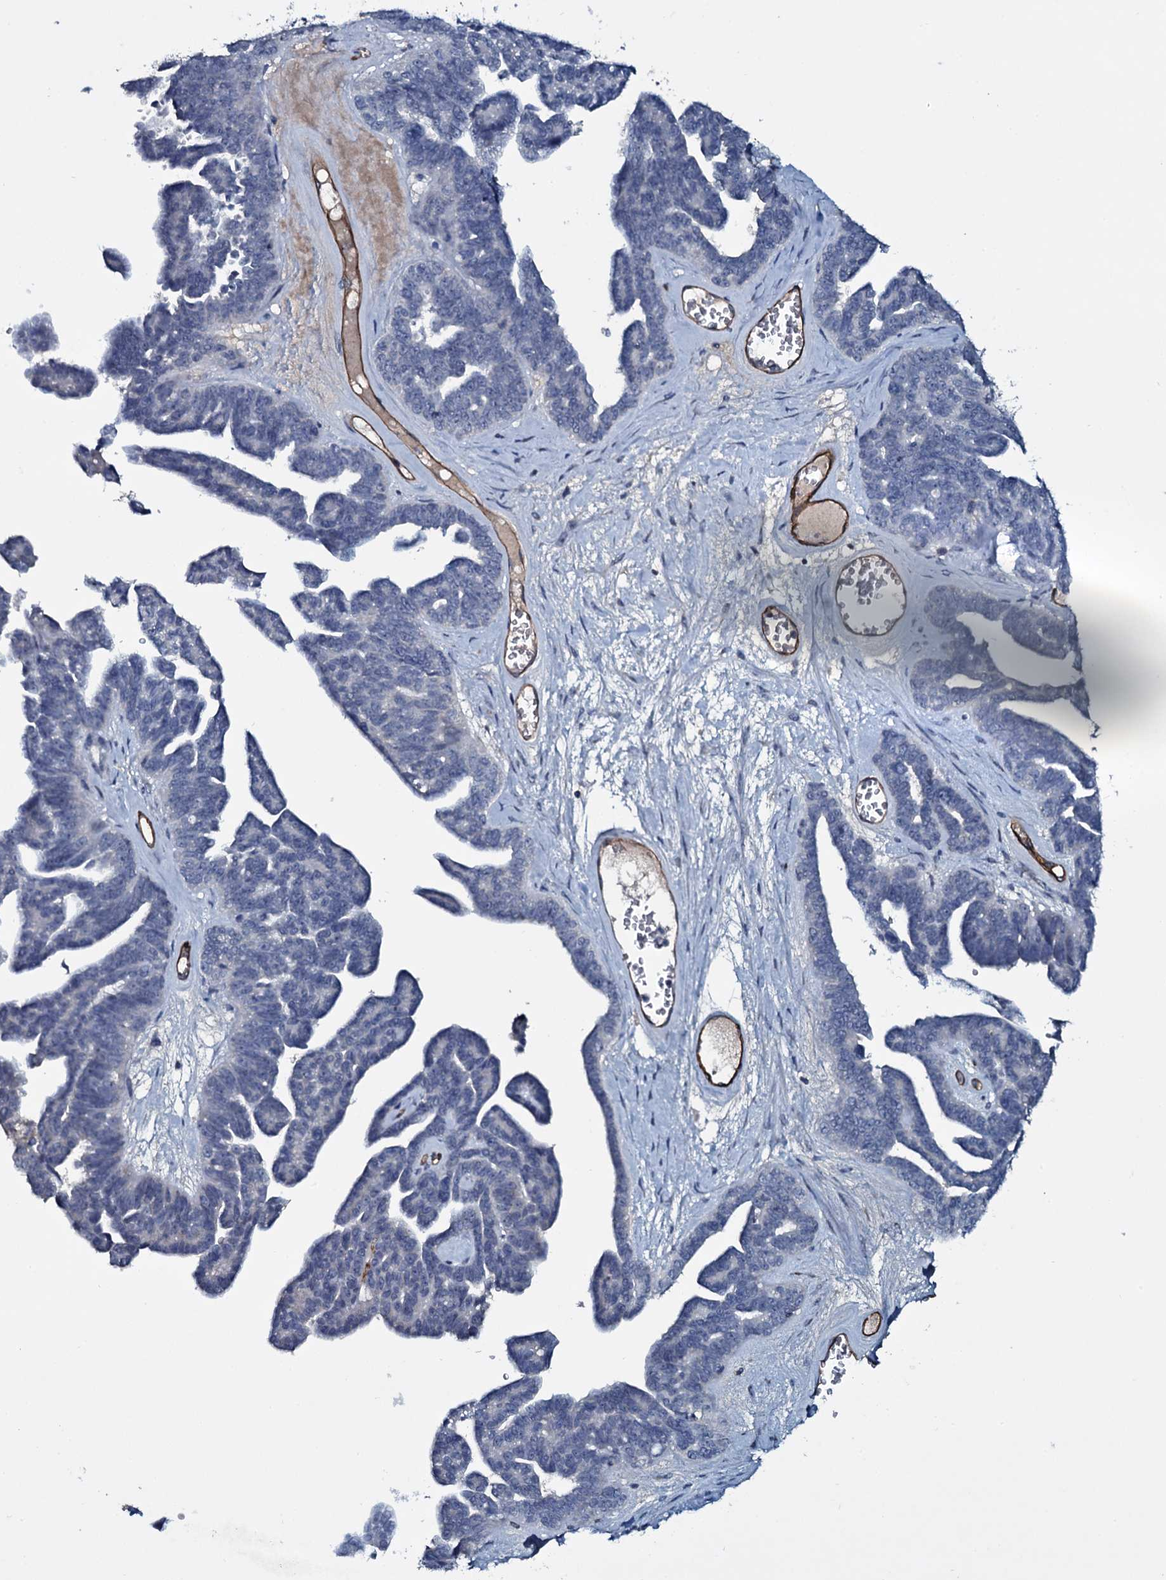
{"staining": {"intensity": "negative", "quantity": "none", "location": "none"}, "tissue": "ovarian cancer", "cell_type": "Tumor cells", "image_type": "cancer", "snomed": [{"axis": "morphology", "description": "Cystadenocarcinoma, serous, NOS"}, {"axis": "topography", "description": "Ovary"}], "caption": "Immunohistochemistry of human ovarian cancer (serous cystadenocarcinoma) demonstrates no expression in tumor cells.", "gene": "CLEC14A", "patient": {"sex": "female", "age": 79}}